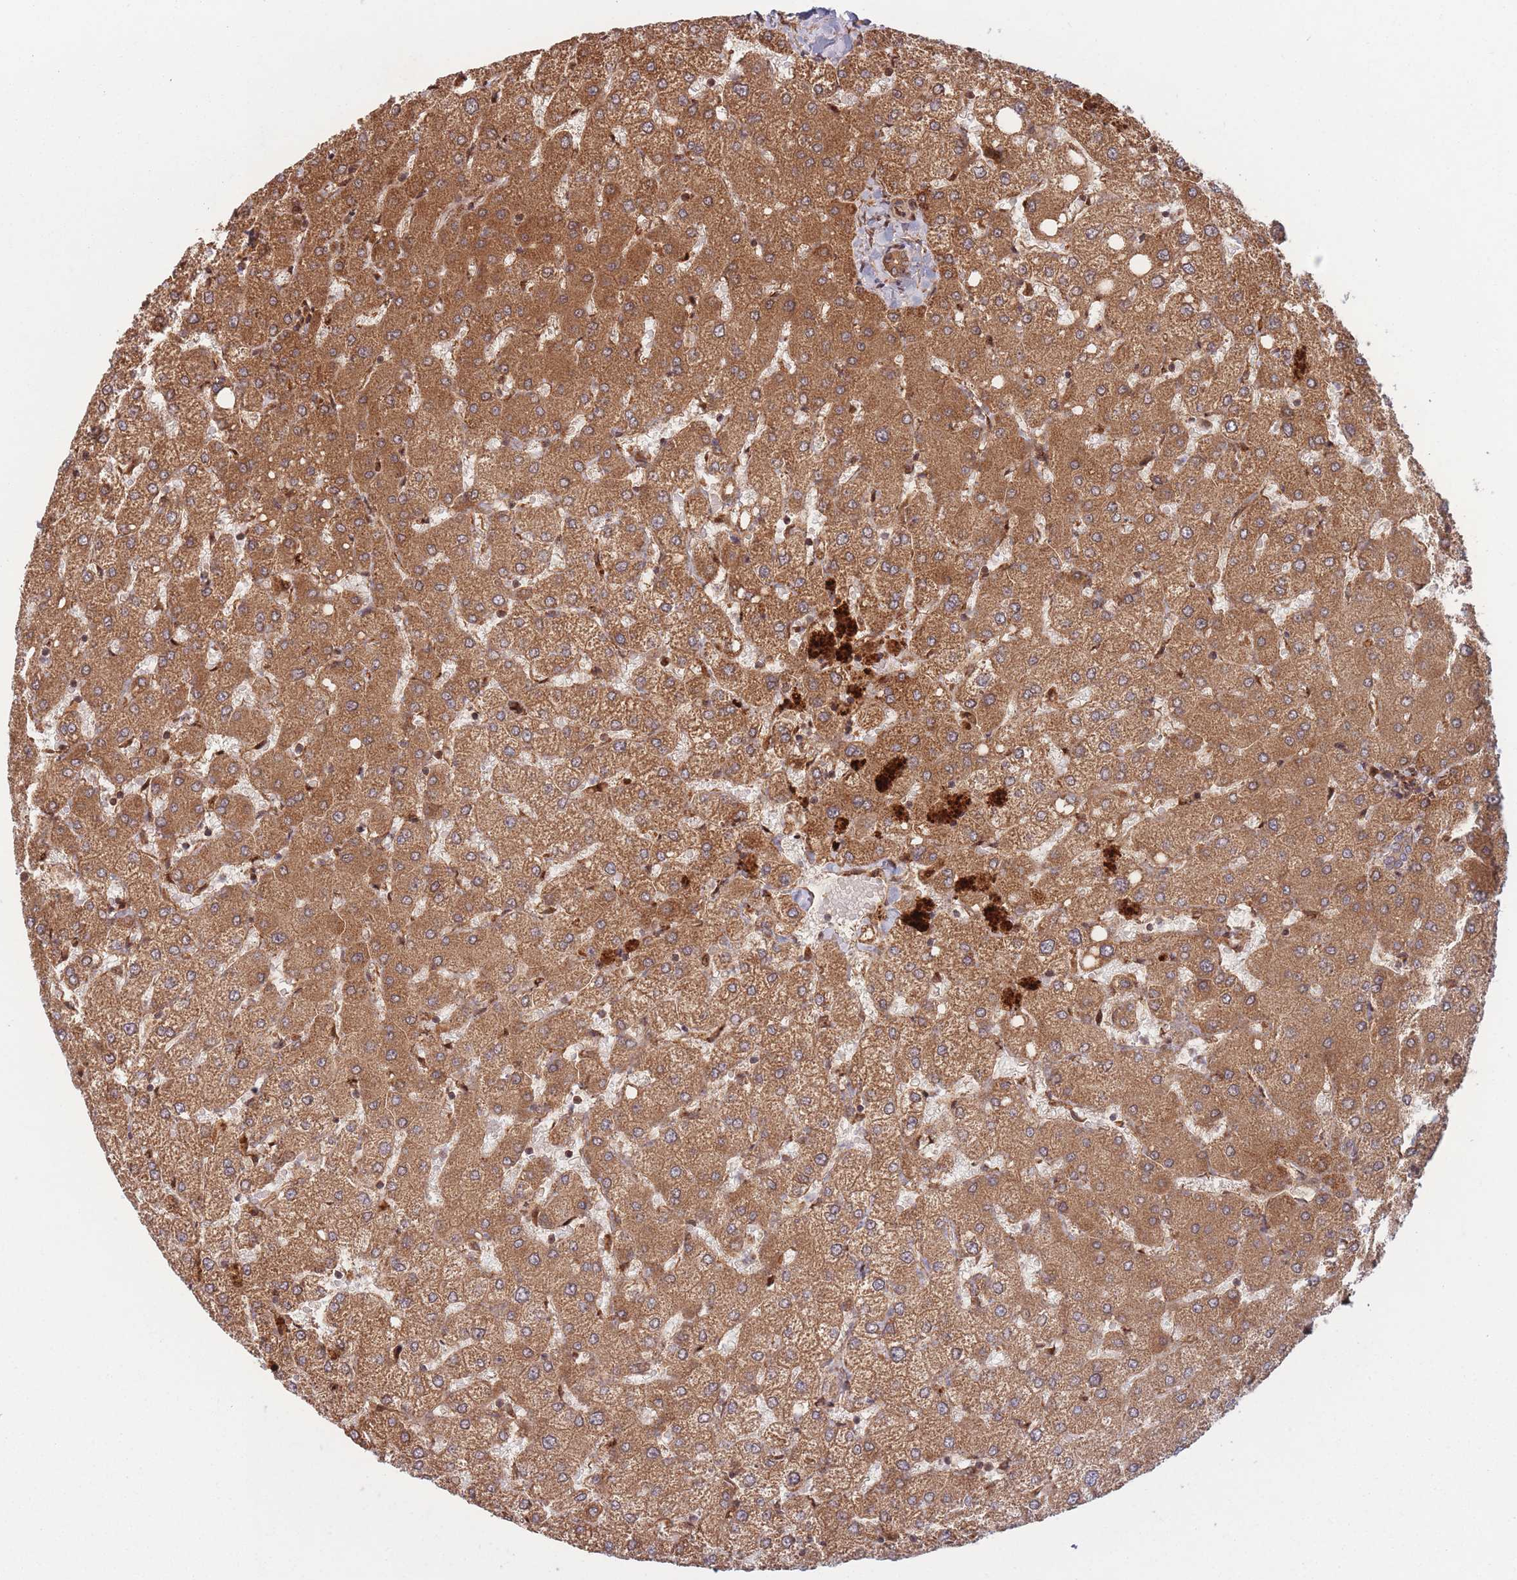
{"staining": {"intensity": "moderate", "quantity": ">75%", "location": "cytoplasmic/membranous"}, "tissue": "liver", "cell_type": "Cholangiocytes", "image_type": "normal", "snomed": [{"axis": "morphology", "description": "Normal tissue, NOS"}, {"axis": "topography", "description": "Liver"}], "caption": "Protein staining of unremarkable liver reveals moderate cytoplasmic/membranous expression in about >75% of cholangiocytes.", "gene": "PODXL2", "patient": {"sex": "female", "age": 54}}